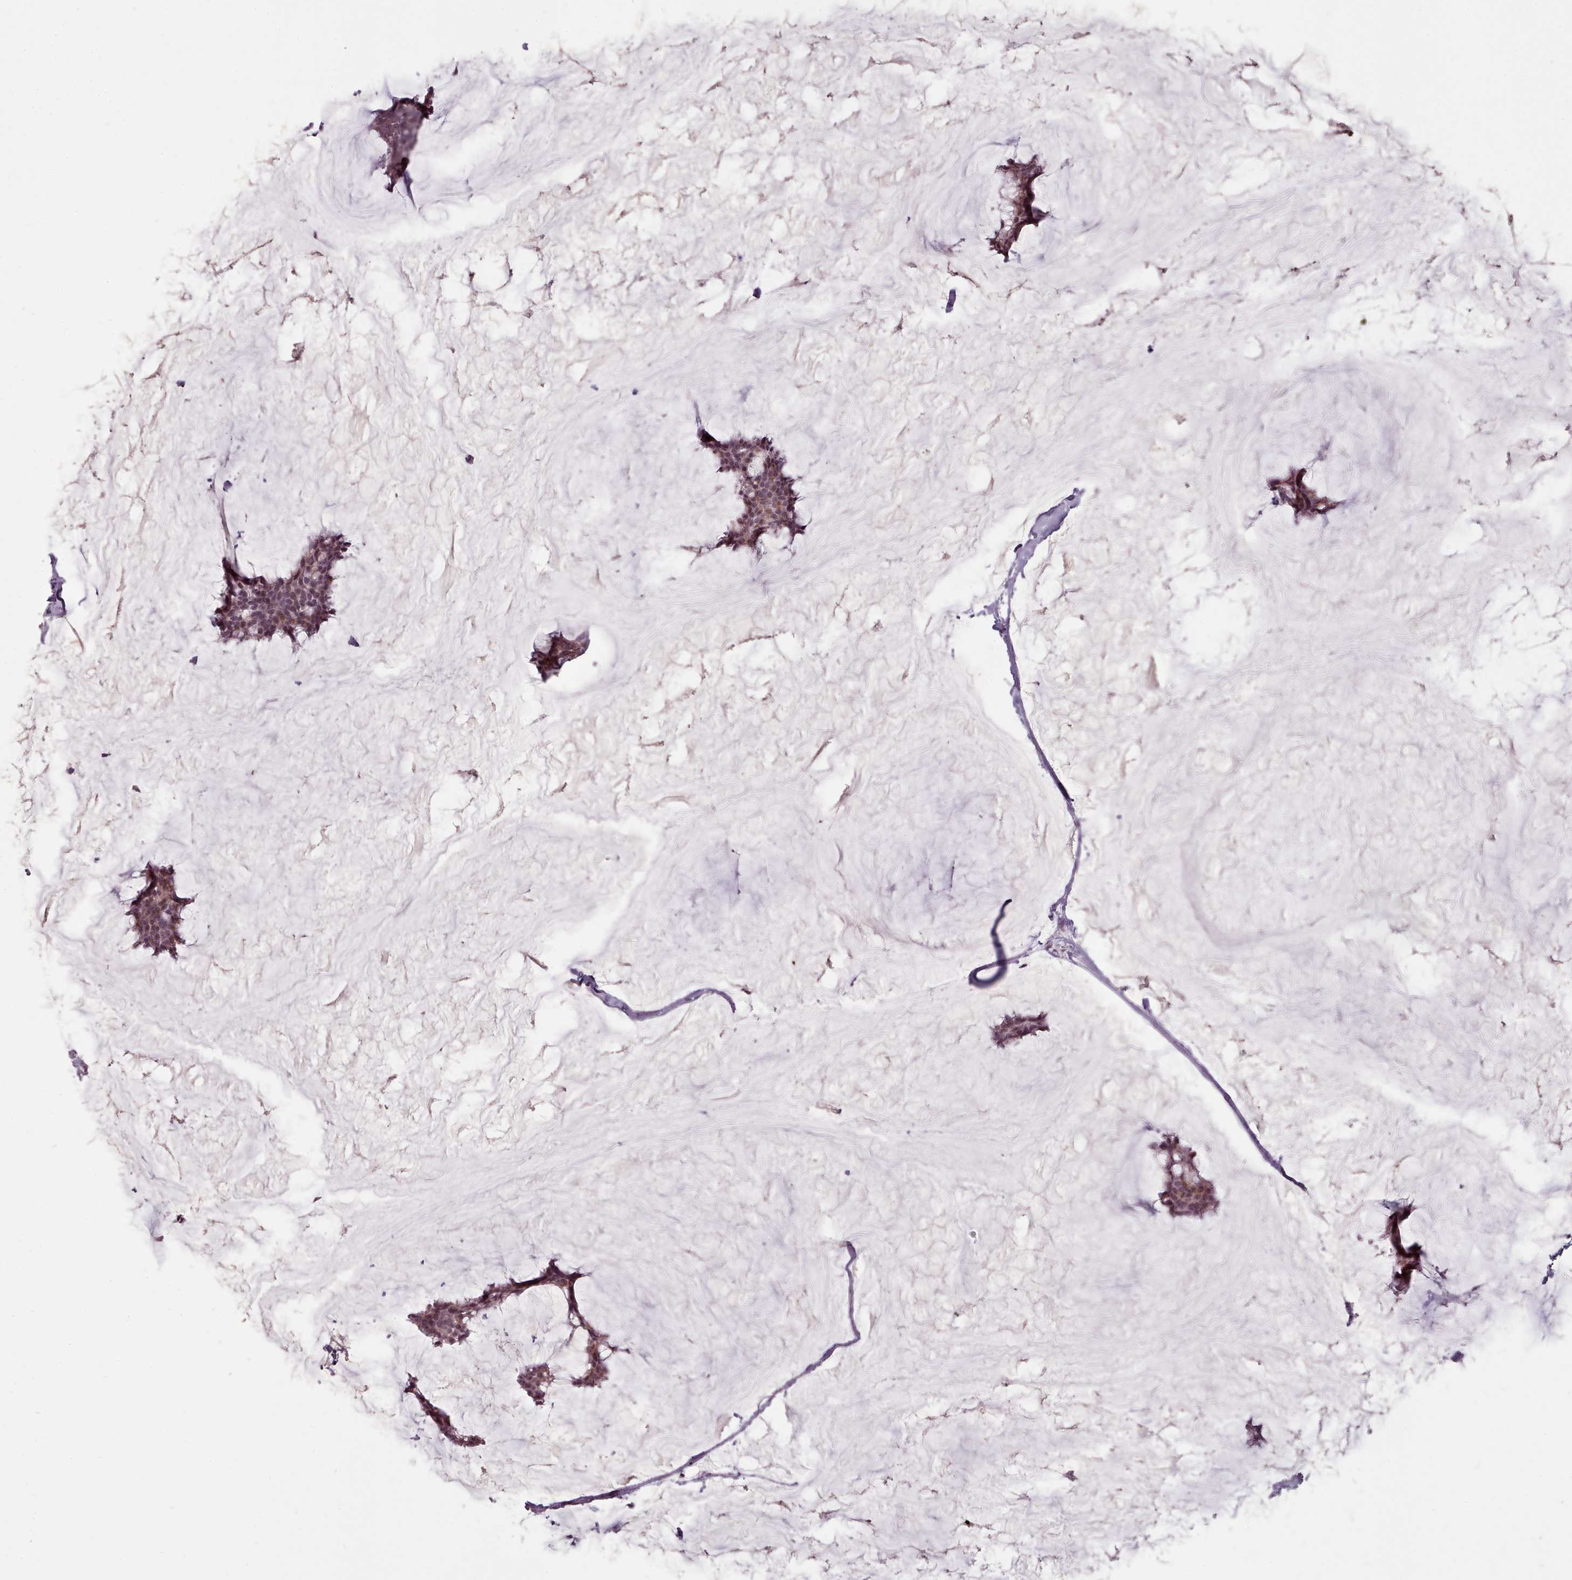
{"staining": {"intensity": "moderate", "quantity": ">75%", "location": "nuclear"}, "tissue": "breast cancer", "cell_type": "Tumor cells", "image_type": "cancer", "snomed": [{"axis": "morphology", "description": "Duct carcinoma"}, {"axis": "topography", "description": "Breast"}], "caption": "Breast invasive ductal carcinoma tissue exhibits moderate nuclear expression in about >75% of tumor cells", "gene": "SRSF9", "patient": {"sex": "female", "age": 93}}